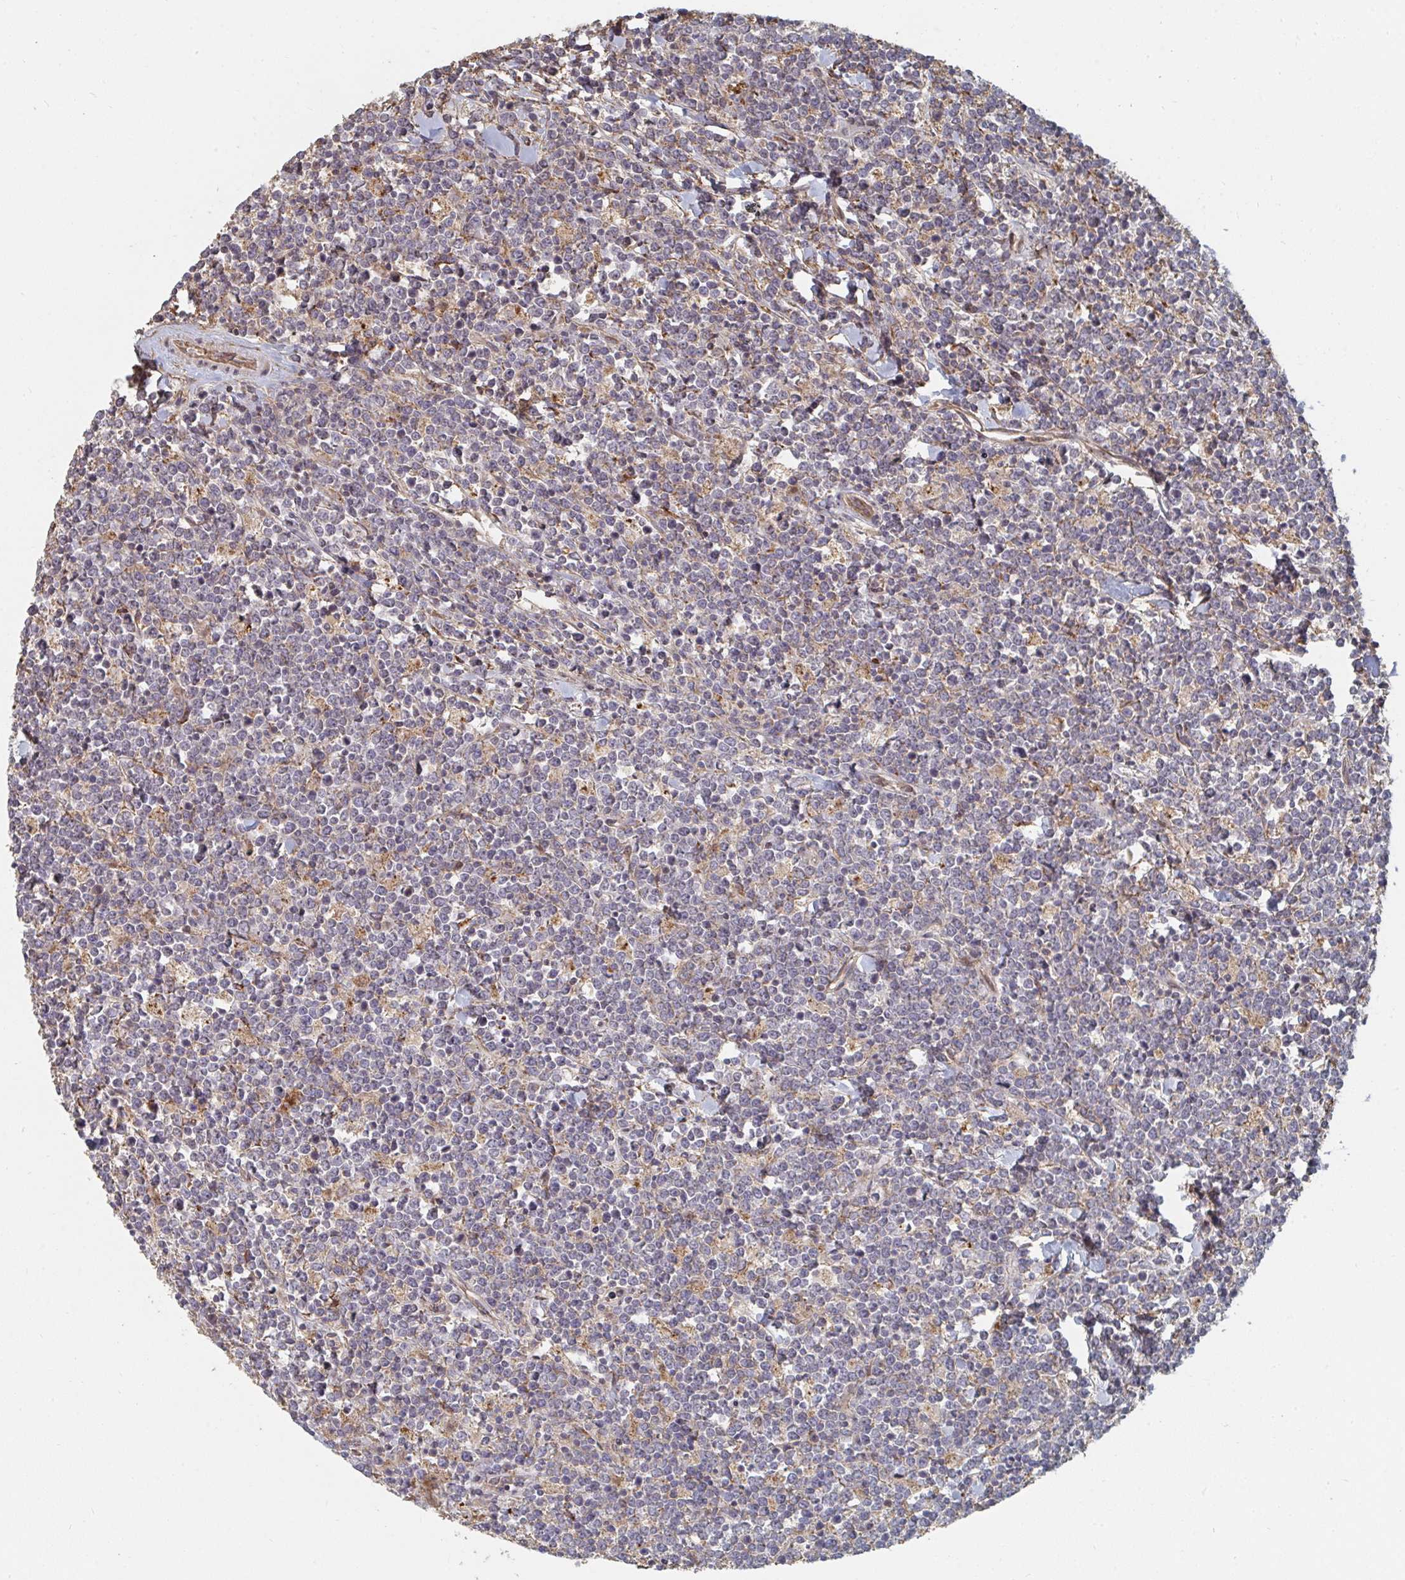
{"staining": {"intensity": "negative", "quantity": "none", "location": "none"}, "tissue": "lymphoma", "cell_type": "Tumor cells", "image_type": "cancer", "snomed": [{"axis": "morphology", "description": "Malignant lymphoma, non-Hodgkin's type, High grade"}, {"axis": "topography", "description": "Small intestine"}, {"axis": "topography", "description": "Colon"}], "caption": "This is an immunohistochemistry micrograph of human high-grade malignant lymphoma, non-Hodgkin's type. There is no staining in tumor cells.", "gene": "PTEN", "patient": {"sex": "male", "age": 8}}